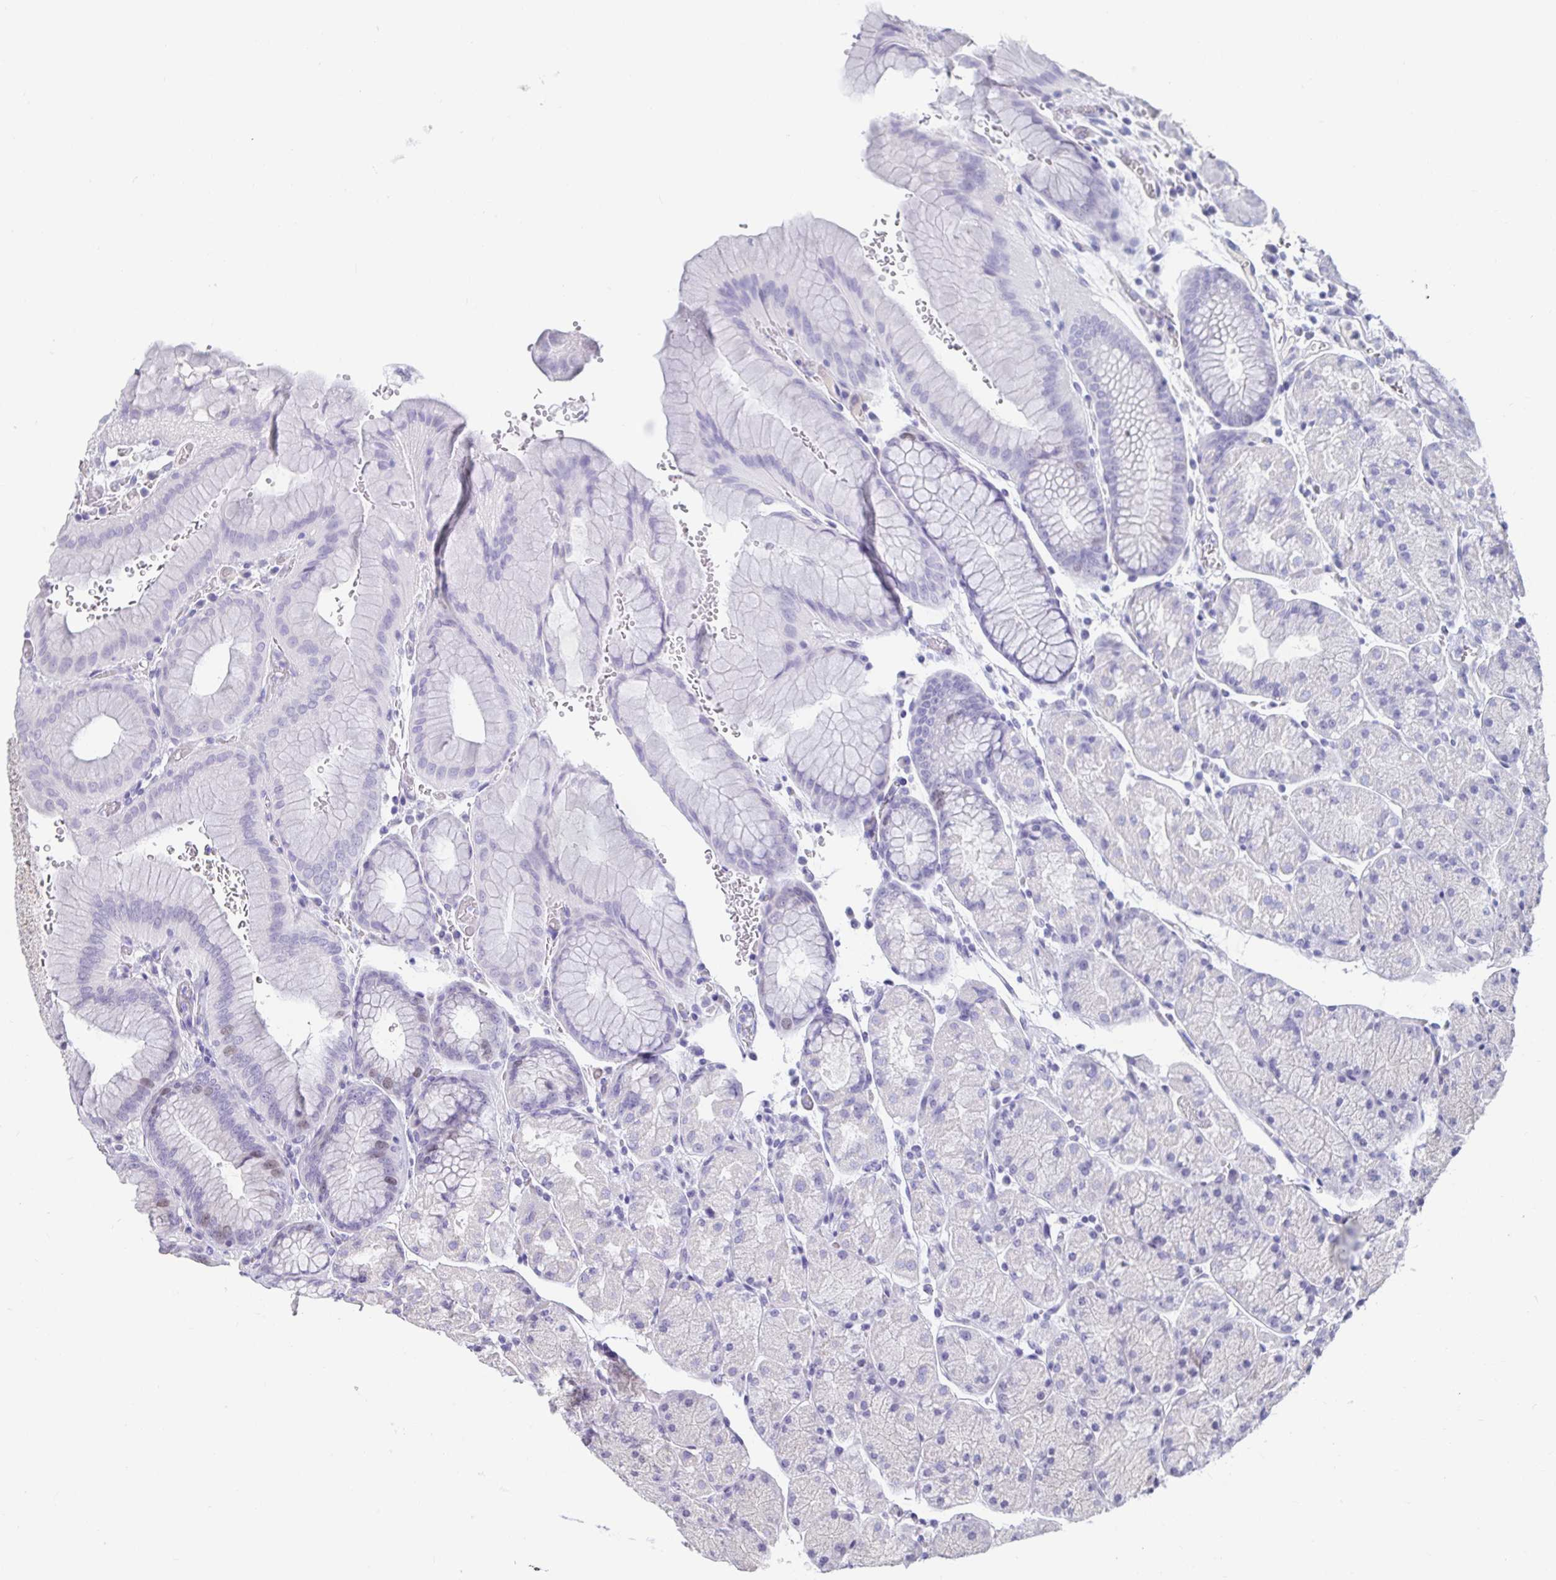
{"staining": {"intensity": "weak", "quantity": "<25%", "location": "nuclear"}, "tissue": "stomach", "cell_type": "Glandular cells", "image_type": "normal", "snomed": [{"axis": "morphology", "description": "Normal tissue, NOS"}, {"axis": "topography", "description": "Stomach, upper"}, {"axis": "topography", "description": "Stomach"}], "caption": "High power microscopy image of an immunohistochemistry (IHC) micrograph of unremarkable stomach, revealing no significant staining in glandular cells.", "gene": "ANLN", "patient": {"sex": "male", "age": 76}}